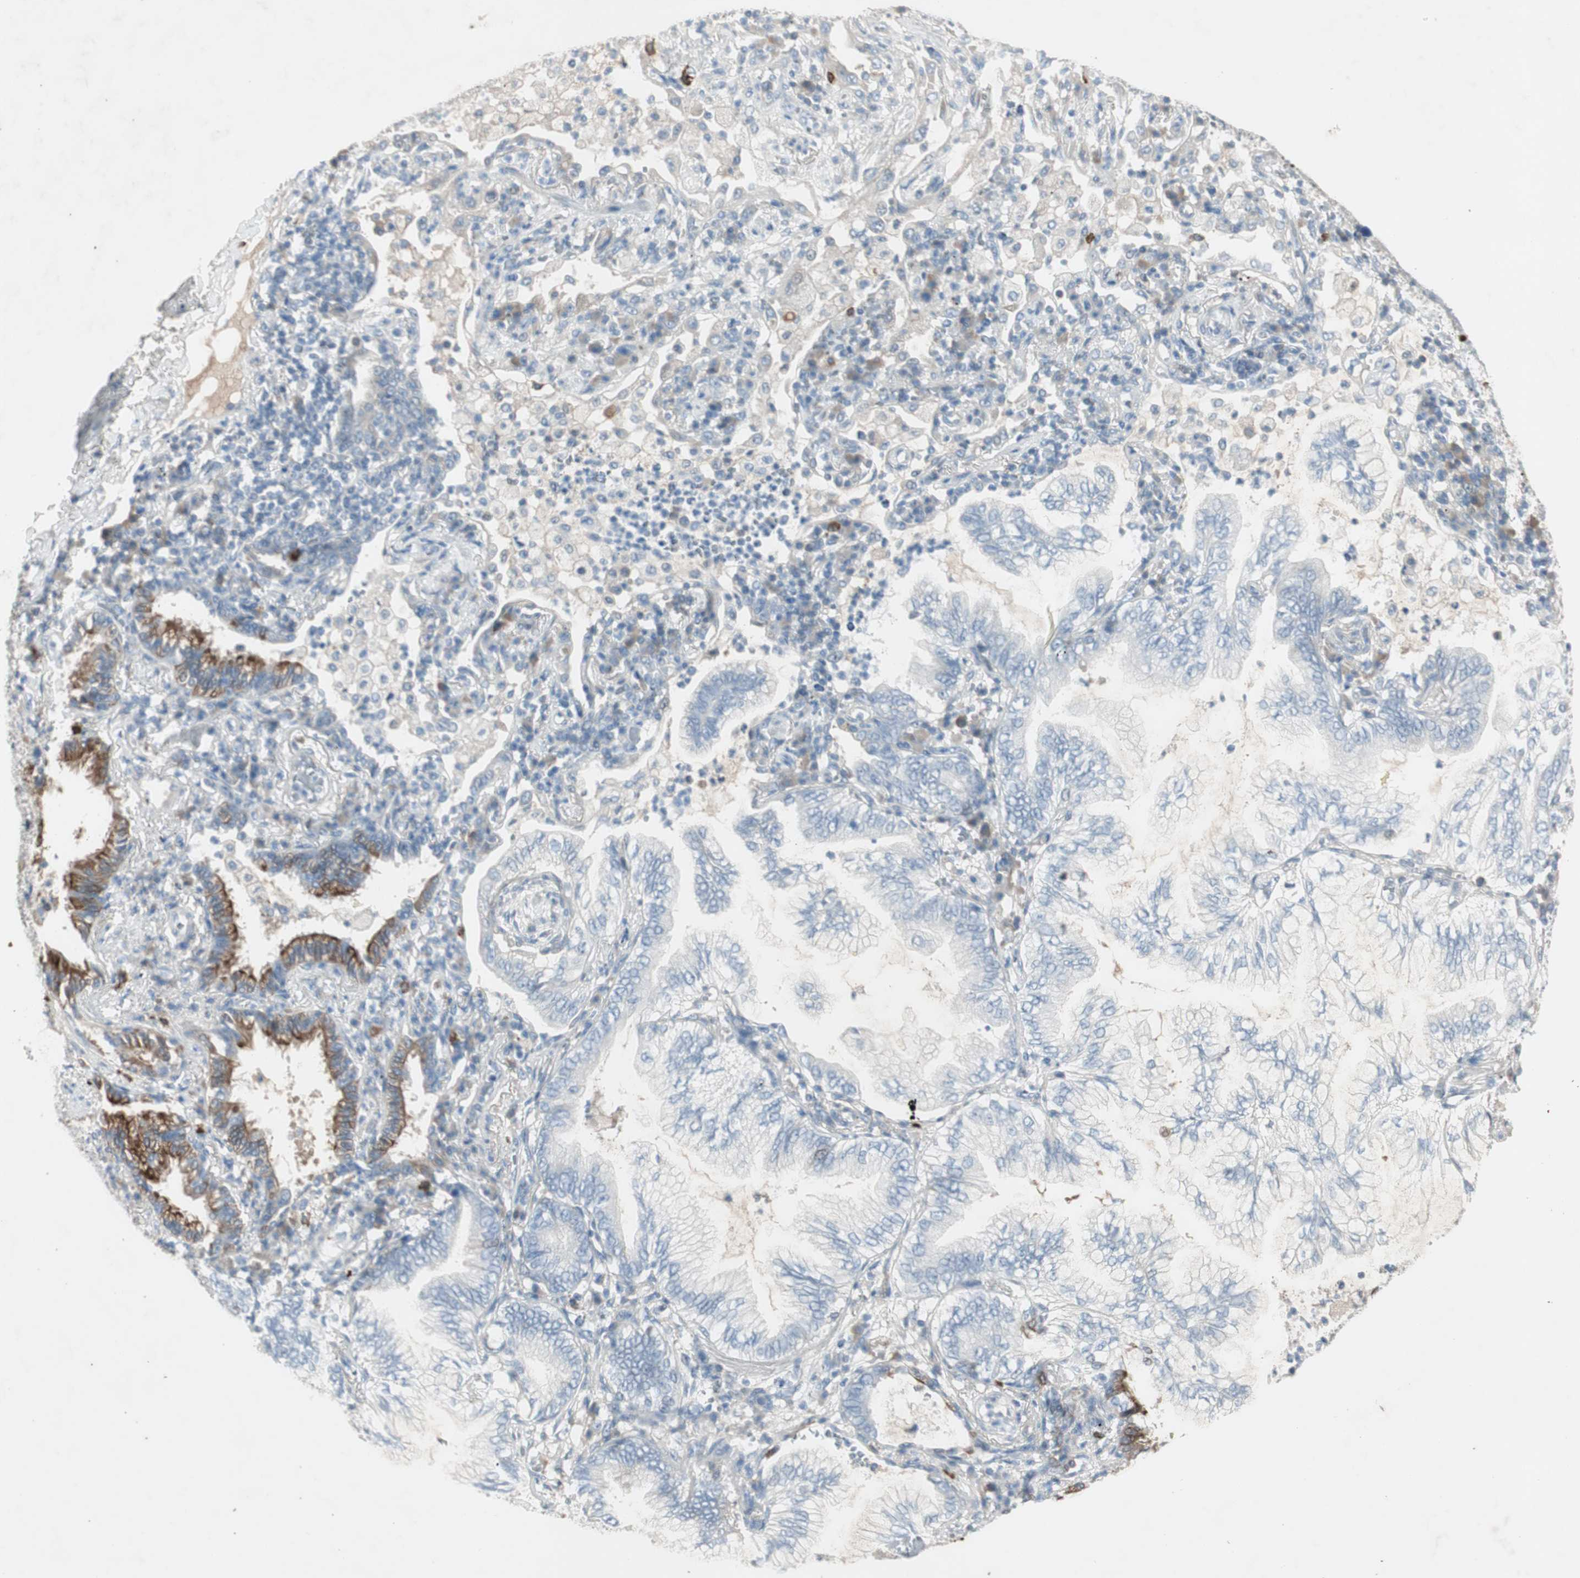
{"staining": {"intensity": "moderate", "quantity": "<25%", "location": "cytoplasmic/membranous"}, "tissue": "lung cancer", "cell_type": "Tumor cells", "image_type": "cancer", "snomed": [{"axis": "morphology", "description": "Normal tissue, NOS"}, {"axis": "morphology", "description": "Adenocarcinoma, NOS"}, {"axis": "topography", "description": "Bronchus"}, {"axis": "topography", "description": "Lung"}], "caption": "Moderate cytoplasmic/membranous protein expression is seen in about <25% of tumor cells in lung adenocarcinoma.", "gene": "MAPRE3", "patient": {"sex": "female", "age": 70}}